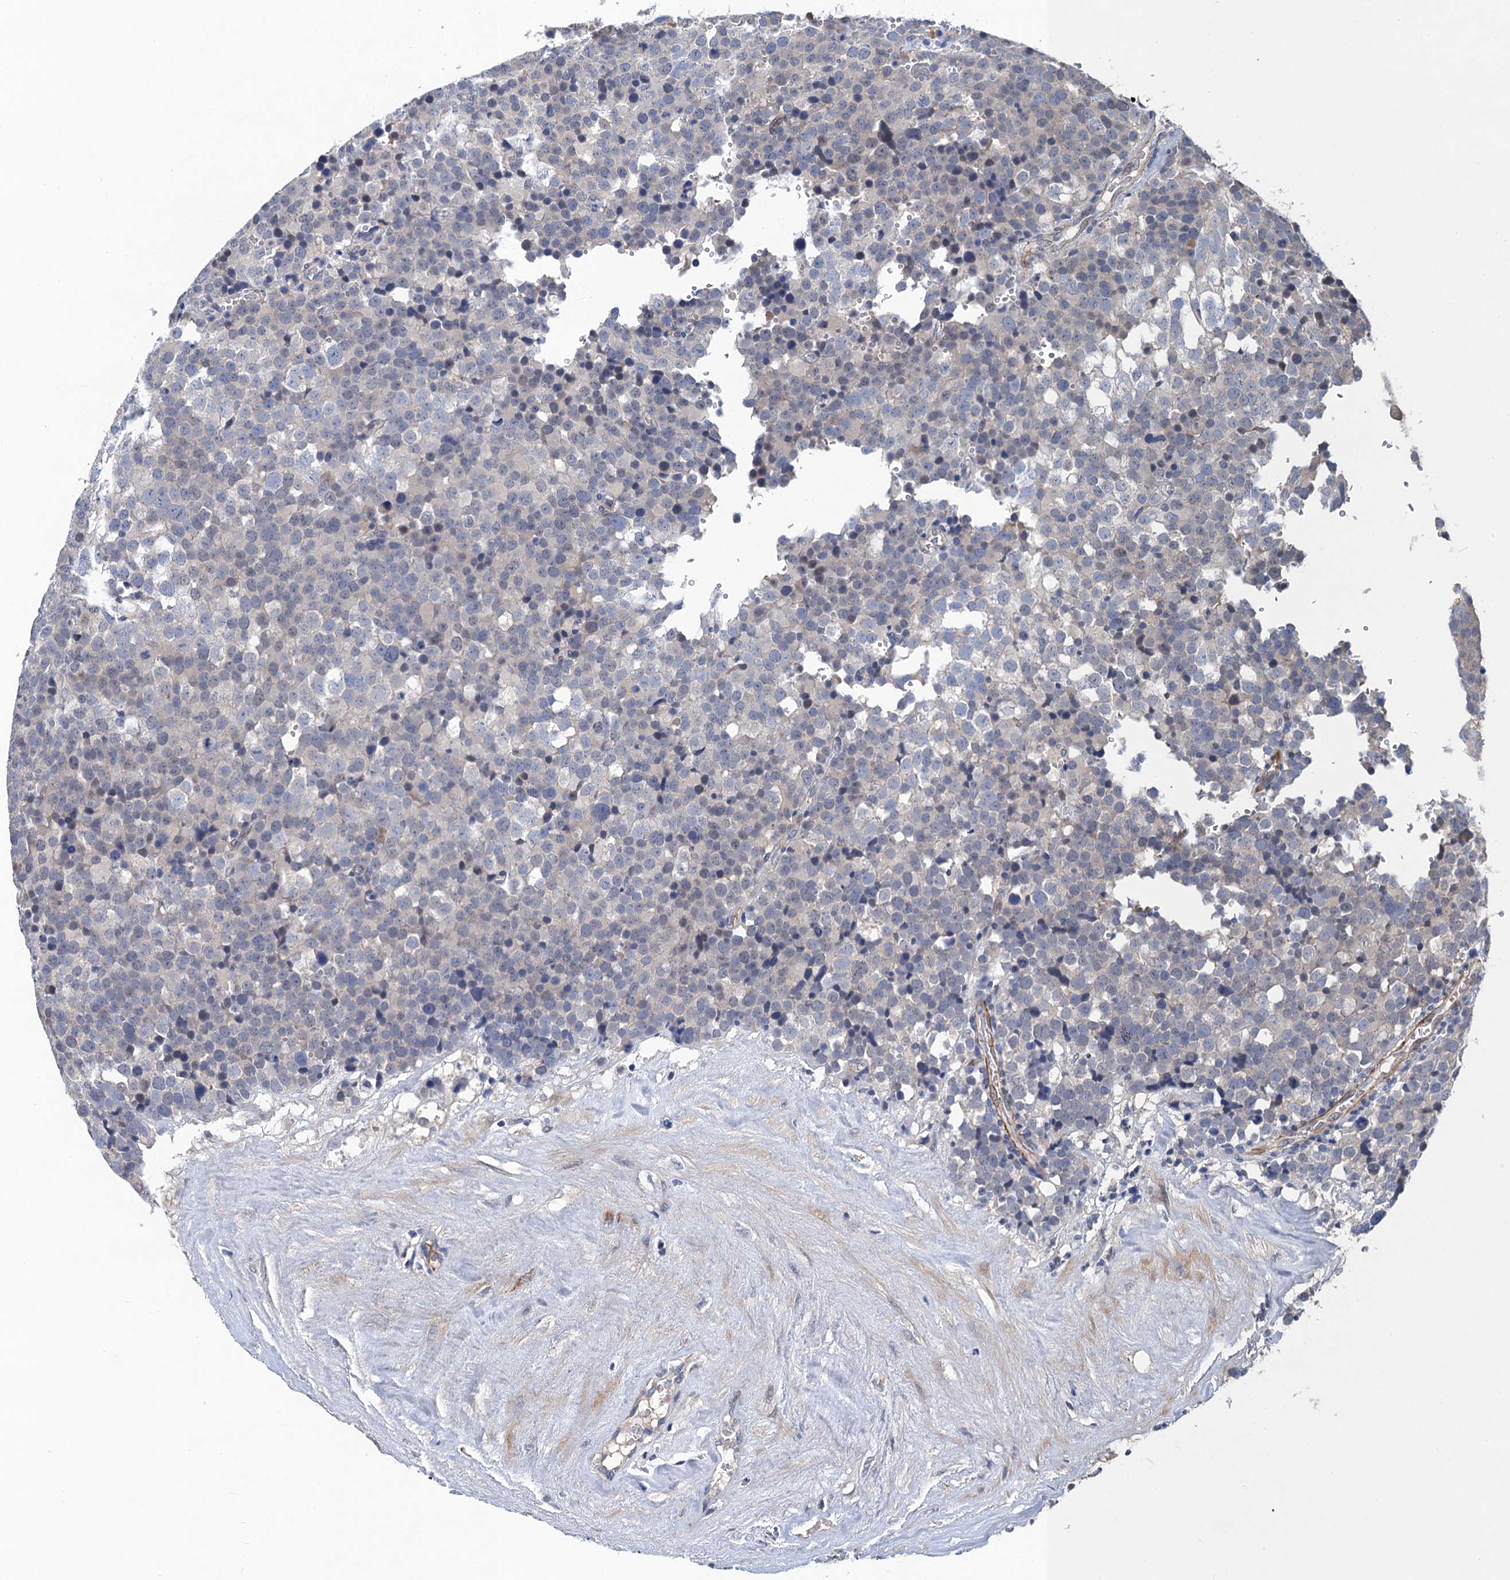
{"staining": {"intensity": "negative", "quantity": "none", "location": "none"}, "tissue": "testis cancer", "cell_type": "Tumor cells", "image_type": "cancer", "snomed": [{"axis": "morphology", "description": "Seminoma, NOS"}, {"axis": "topography", "description": "Testis"}], "caption": "Tumor cells show no significant protein positivity in testis cancer (seminoma).", "gene": "TRAF7", "patient": {"sex": "male", "age": 71}}